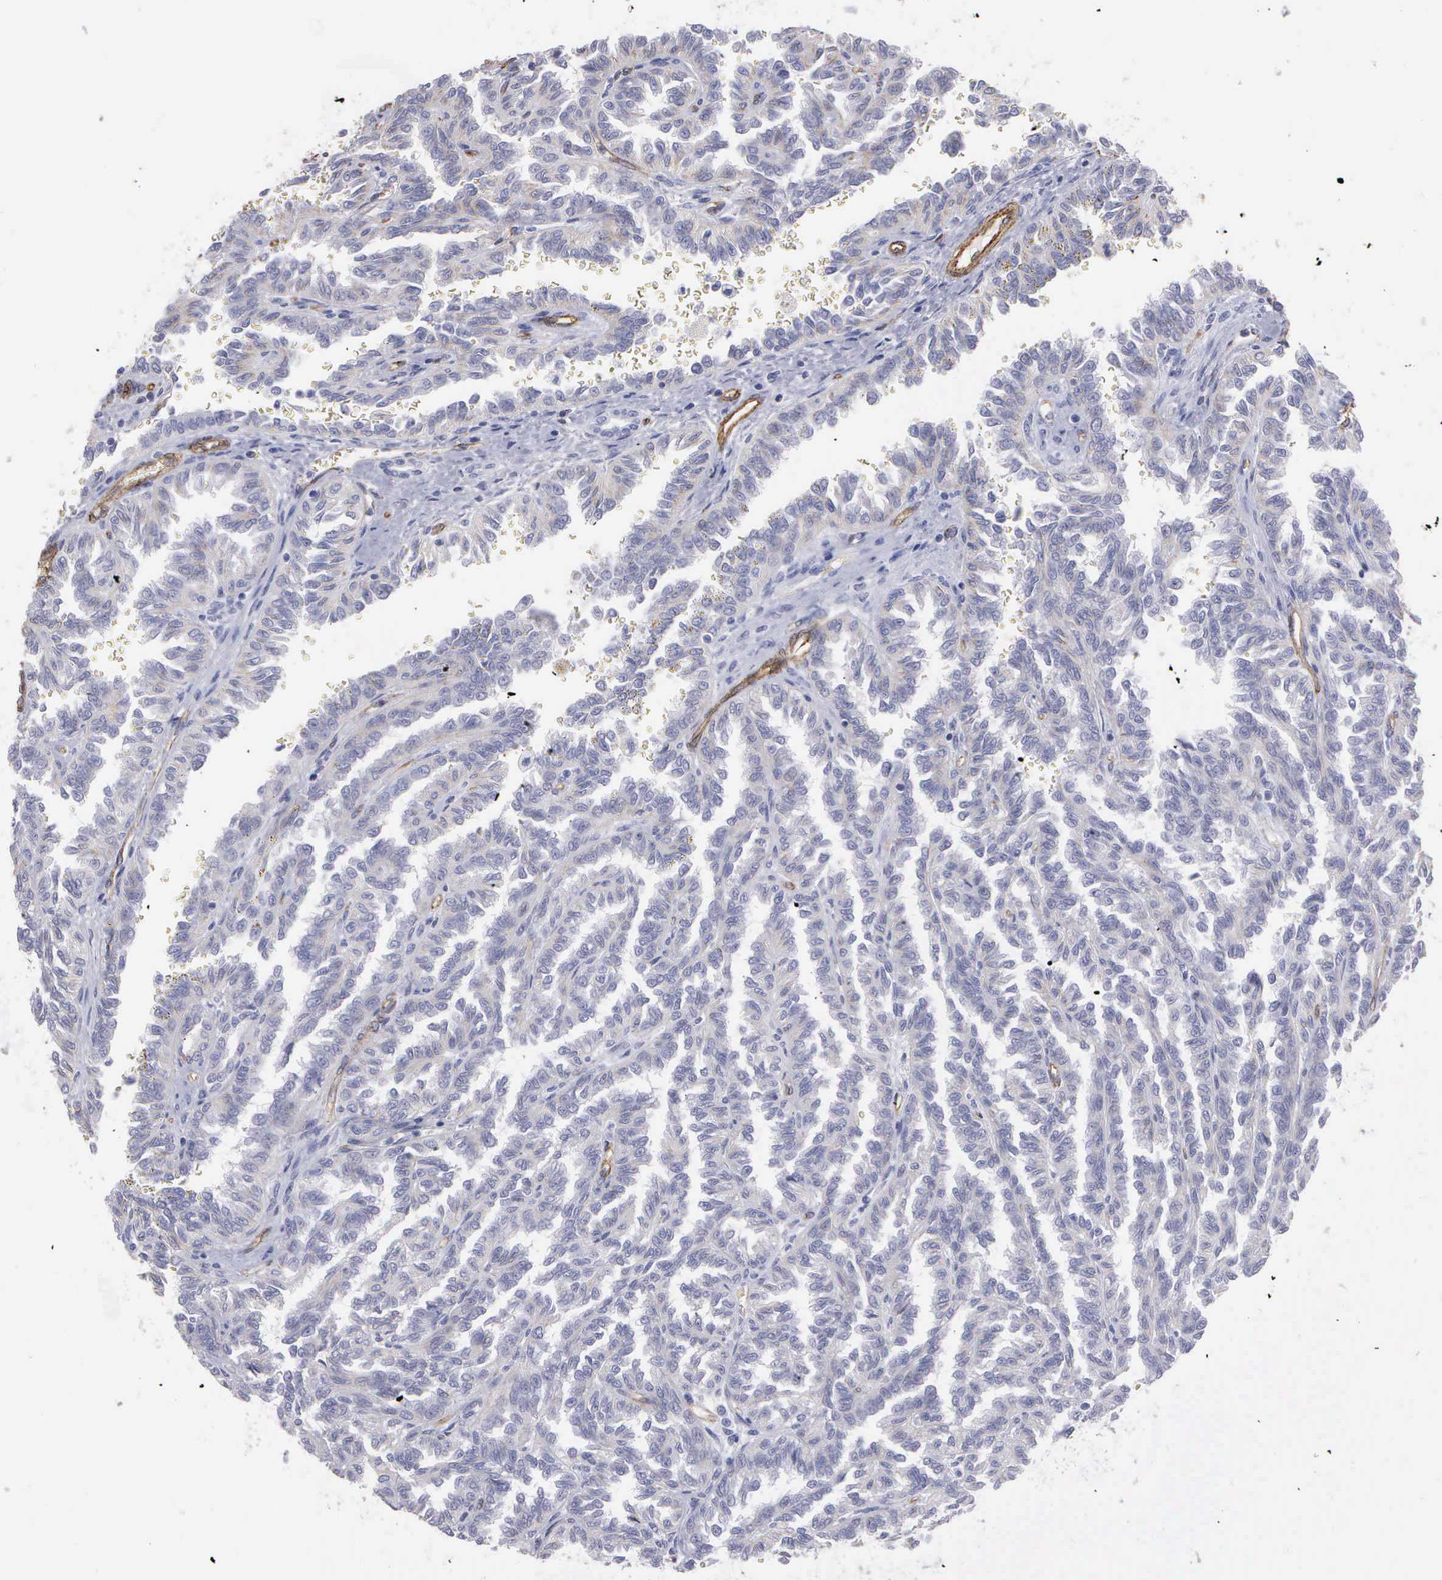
{"staining": {"intensity": "negative", "quantity": "none", "location": "none"}, "tissue": "renal cancer", "cell_type": "Tumor cells", "image_type": "cancer", "snomed": [{"axis": "morphology", "description": "Inflammation, NOS"}, {"axis": "morphology", "description": "Adenocarcinoma, NOS"}, {"axis": "topography", "description": "Kidney"}], "caption": "This is an IHC photomicrograph of human renal cancer. There is no positivity in tumor cells.", "gene": "MAGEB10", "patient": {"sex": "male", "age": 68}}